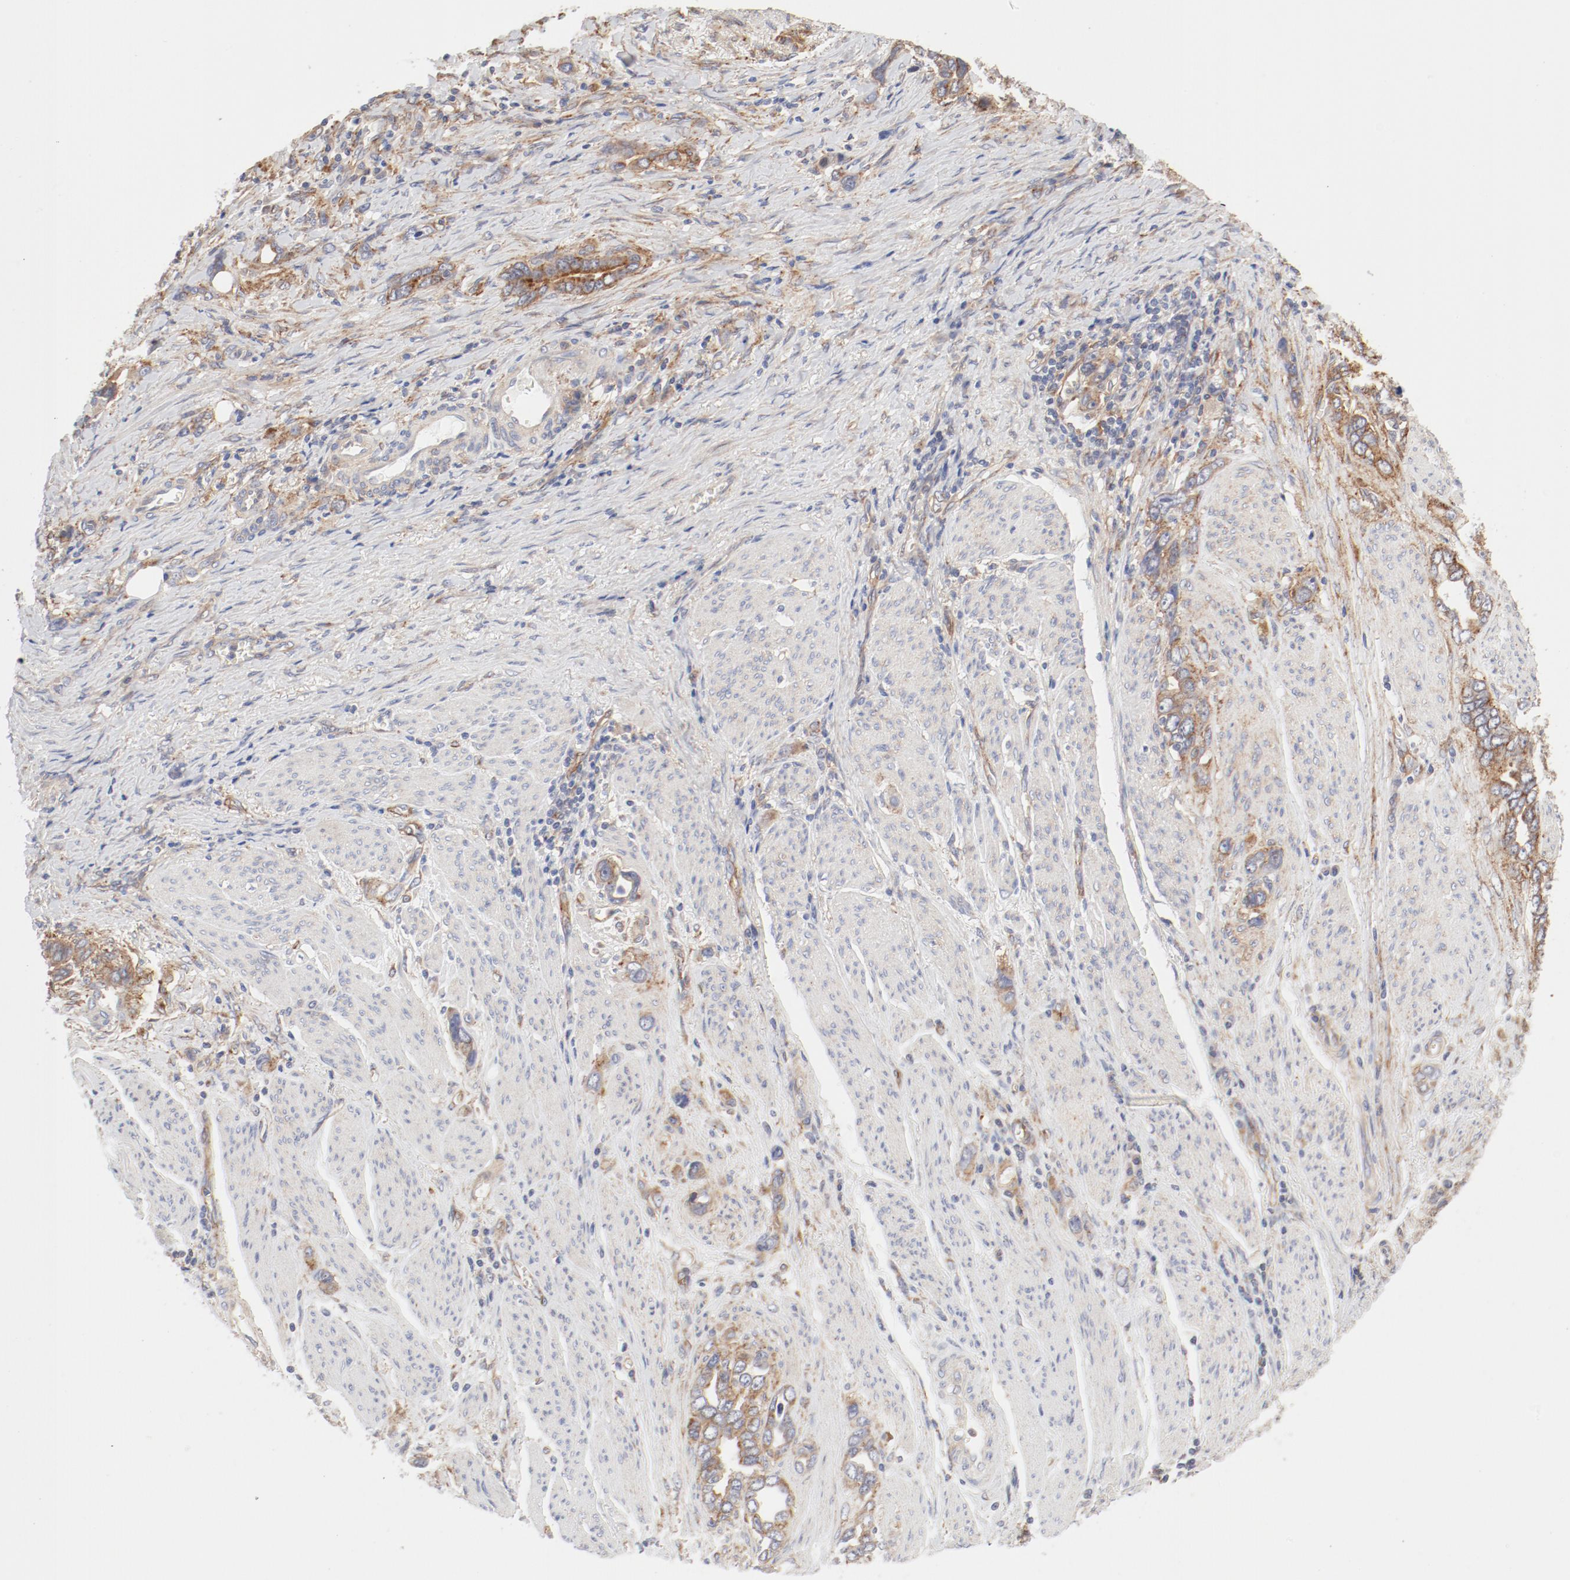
{"staining": {"intensity": "moderate", "quantity": ">75%", "location": "cytoplasmic/membranous"}, "tissue": "stomach cancer", "cell_type": "Tumor cells", "image_type": "cancer", "snomed": [{"axis": "morphology", "description": "Adenocarcinoma, NOS"}, {"axis": "topography", "description": "Stomach"}], "caption": "Moderate cytoplasmic/membranous positivity is appreciated in approximately >75% of tumor cells in adenocarcinoma (stomach).", "gene": "AP2A1", "patient": {"sex": "male", "age": 78}}